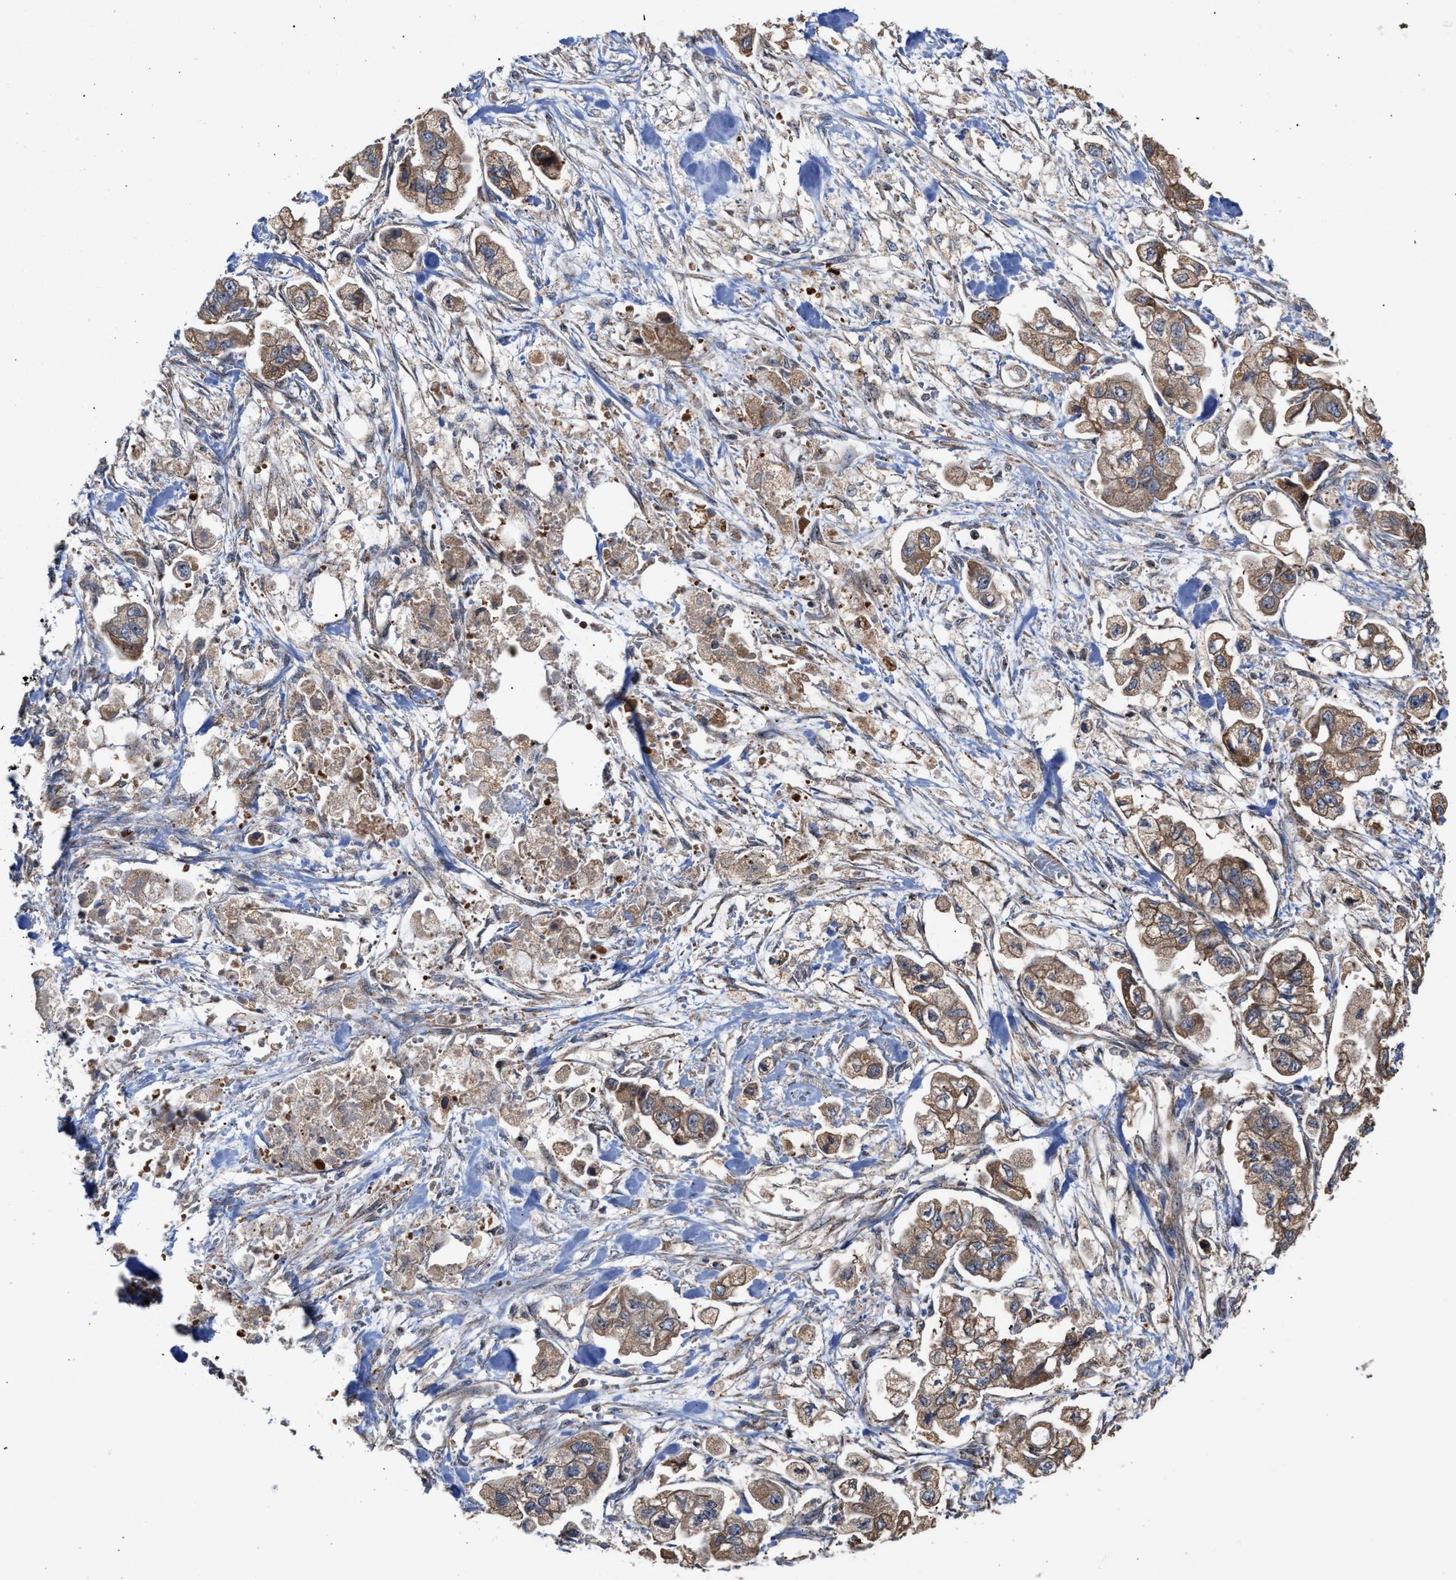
{"staining": {"intensity": "moderate", "quantity": ">75%", "location": "cytoplasmic/membranous"}, "tissue": "stomach cancer", "cell_type": "Tumor cells", "image_type": "cancer", "snomed": [{"axis": "morphology", "description": "Normal tissue, NOS"}, {"axis": "morphology", "description": "Adenocarcinoma, NOS"}, {"axis": "topography", "description": "Stomach"}], "caption": "Protein expression analysis of stomach cancer displays moderate cytoplasmic/membranous expression in approximately >75% of tumor cells.", "gene": "EXOSC2", "patient": {"sex": "male", "age": 62}}